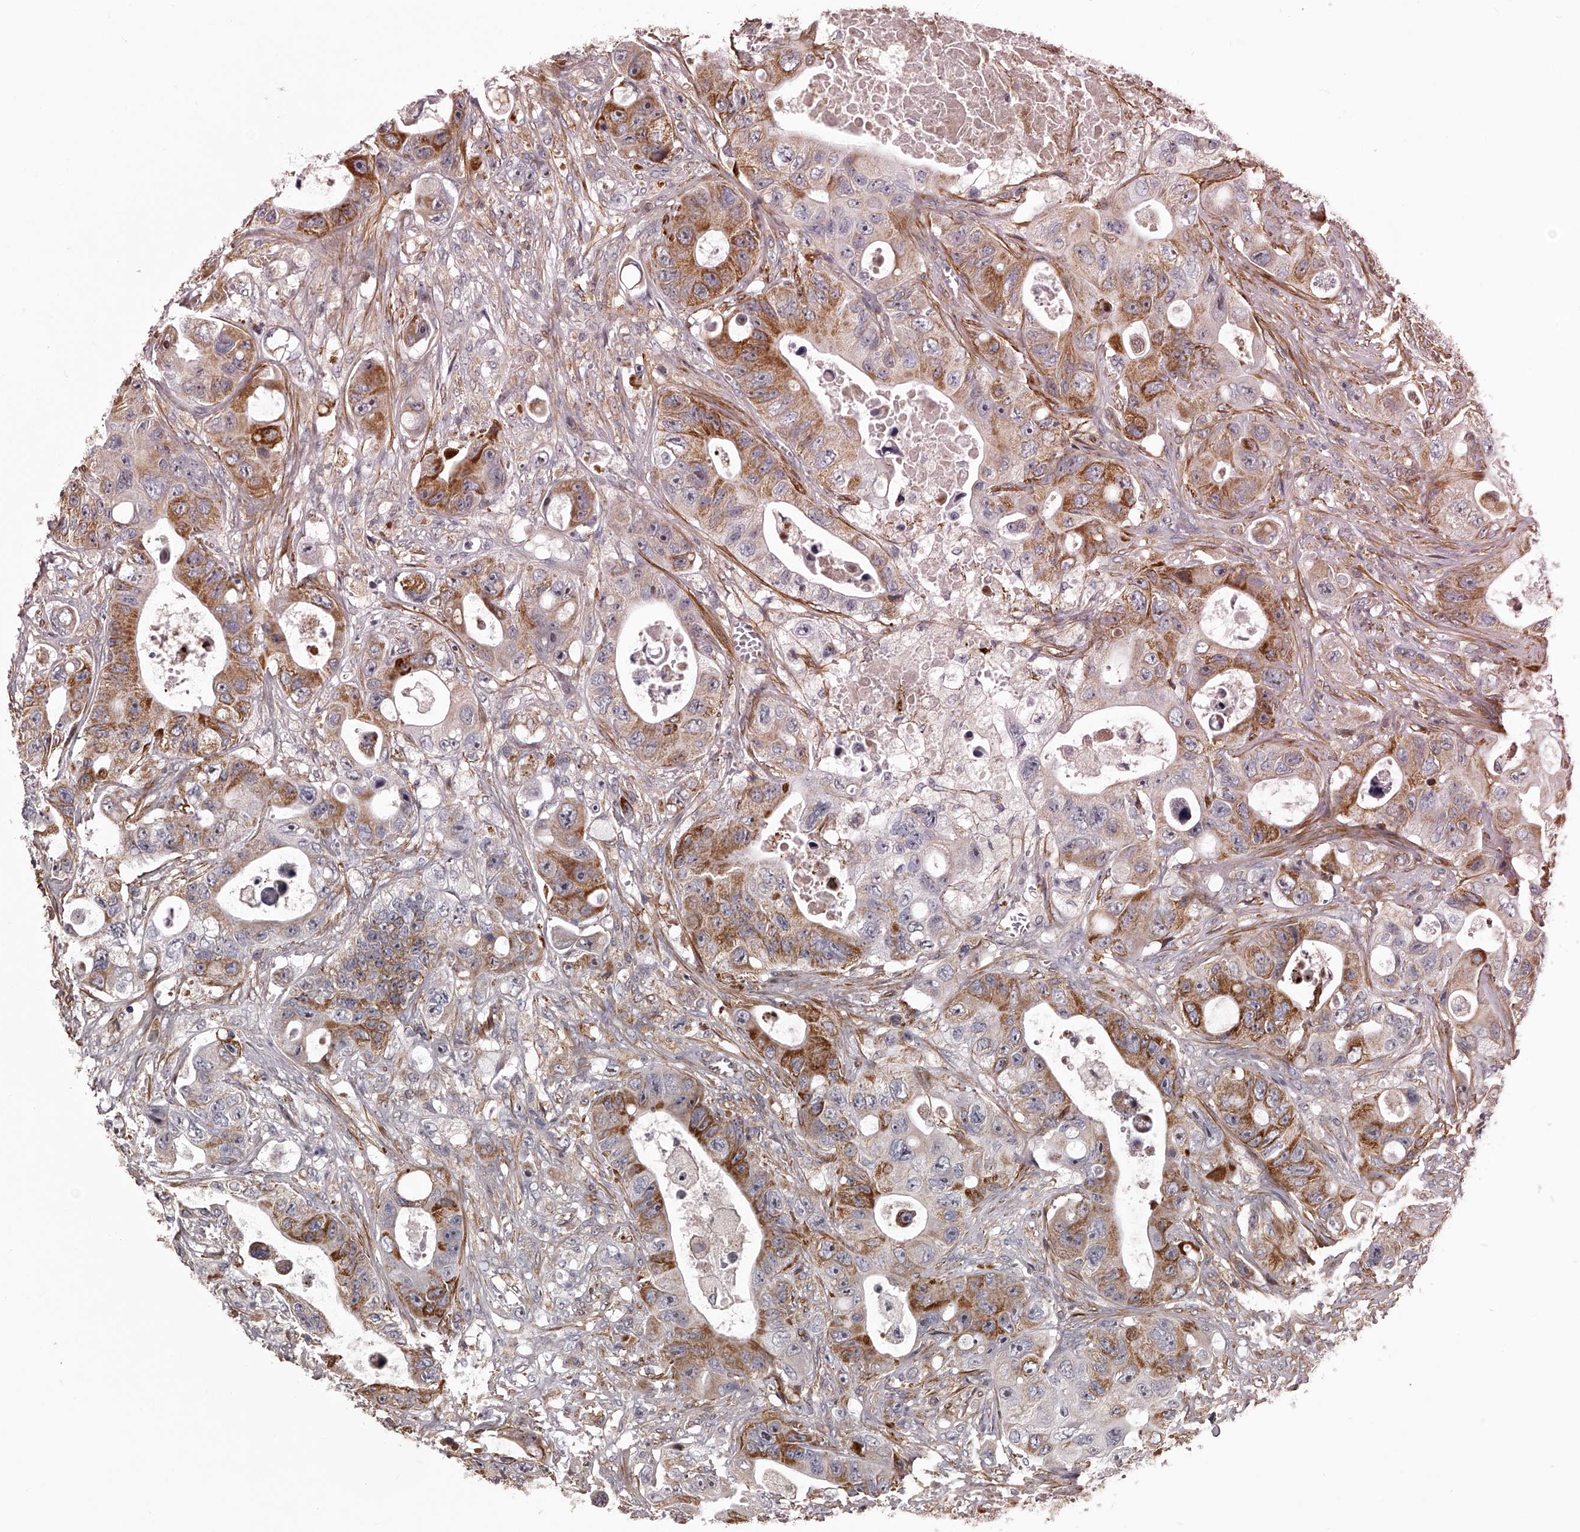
{"staining": {"intensity": "moderate", "quantity": "25%-75%", "location": "cytoplasmic/membranous"}, "tissue": "colorectal cancer", "cell_type": "Tumor cells", "image_type": "cancer", "snomed": [{"axis": "morphology", "description": "Adenocarcinoma, NOS"}, {"axis": "topography", "description": "Colon"}], "caption": "This is an image of immunohistochemistry (IHC) staining of adenocarcinoma (colorectal), which shows moderate positivity in the cytoplasmic/membranous of tumor cells.", "gene": "RRP36", "patient": {"sex": "female", "age": 46}}